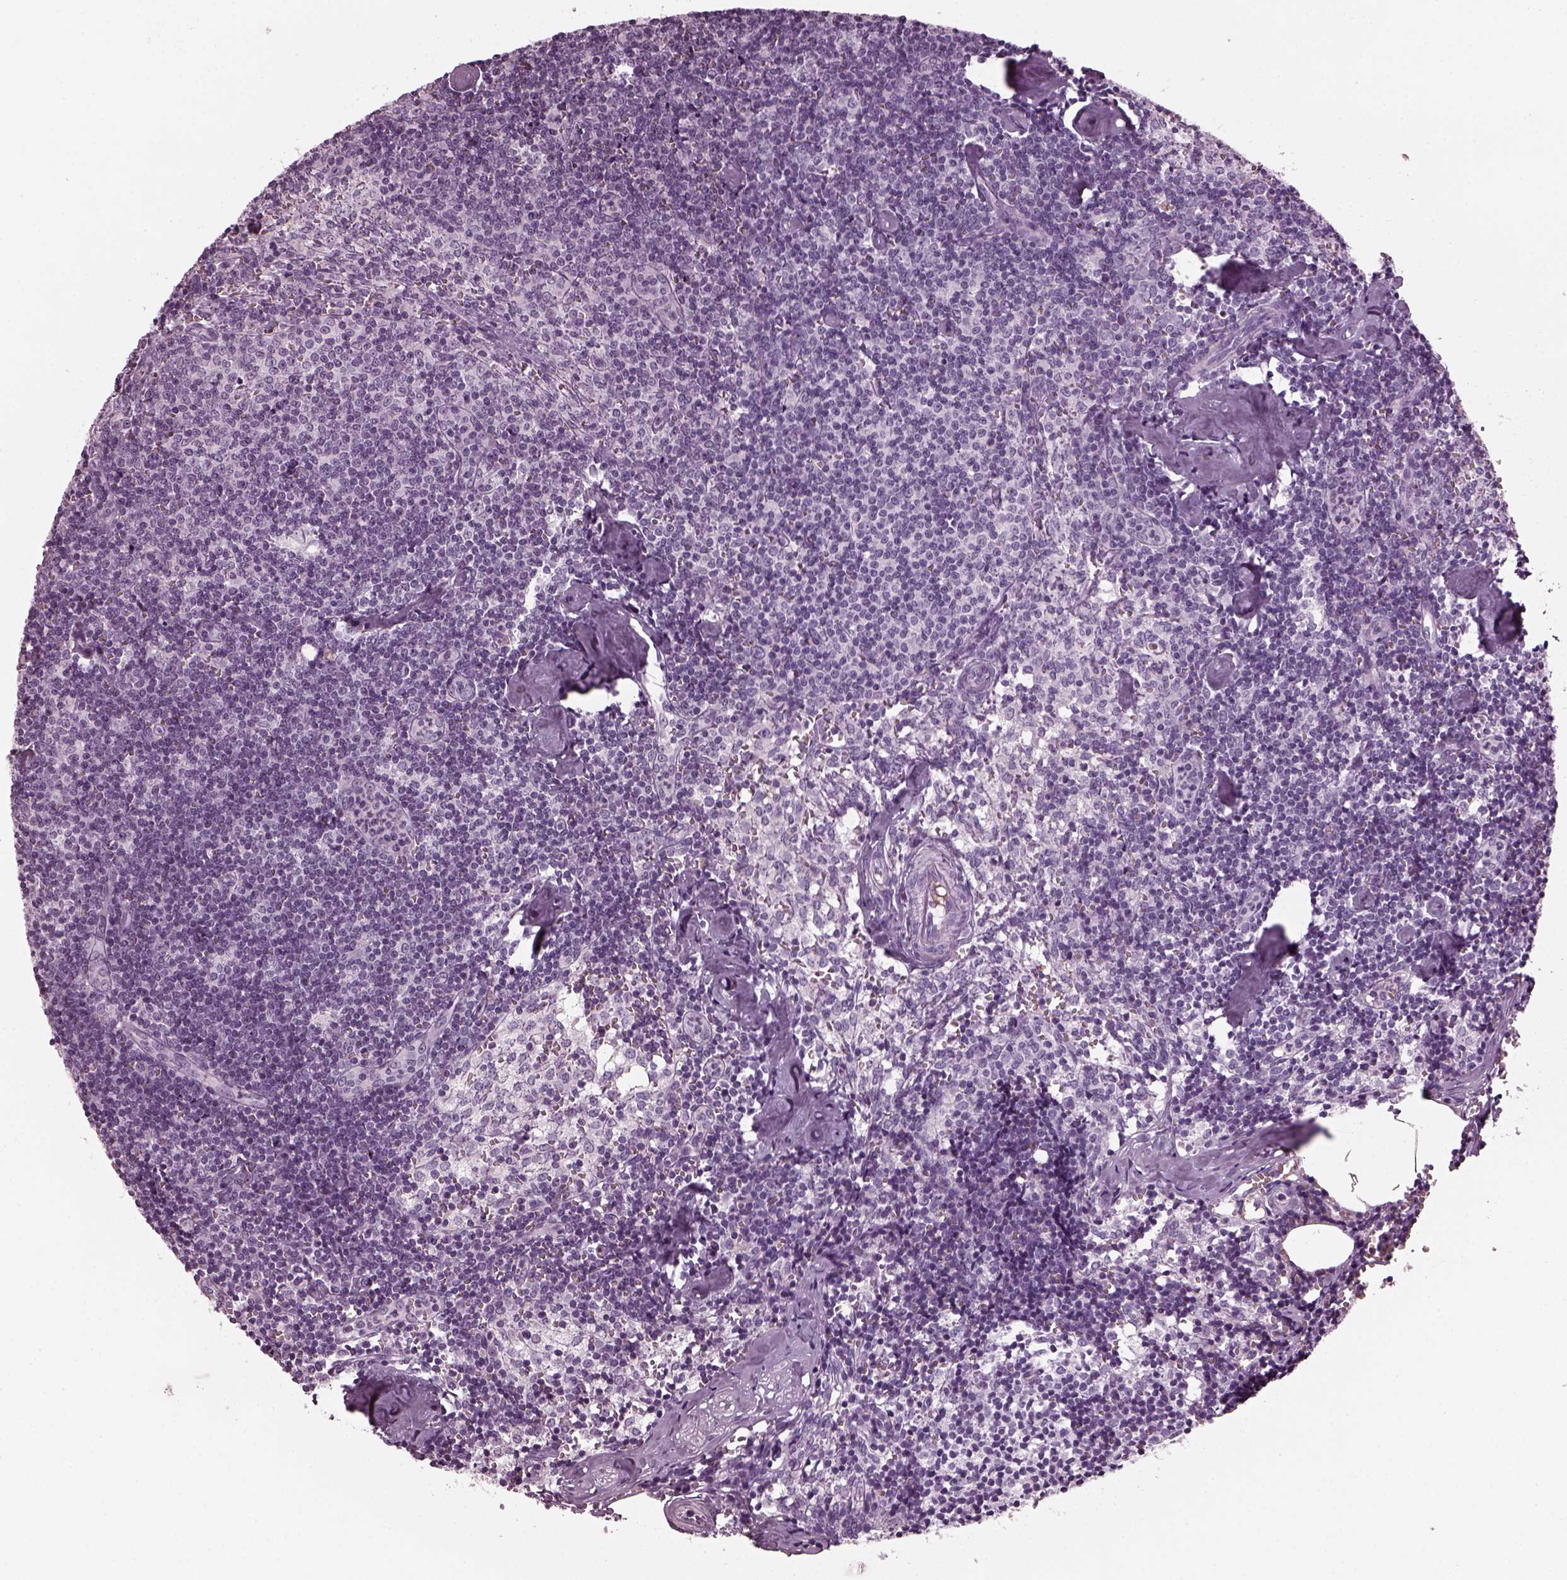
{"staining": {"intensity": "negative", "quantity": "none", "location": "none"}, "tissue": "lymph node", "cell_type": "Germinal center cells", "image_type": "normal", "snomed": [{"axis": "morphology", "description": "Normal tissue, NOS"}, {"axis": "topography", "description": "Lymph node"}], "caption": "Immunohistochemical staining of benign lymph node shows no significant expression in germinal center cells.", "gene": "DPYSL5", "patient": {"sex": "female", "age": 50}}